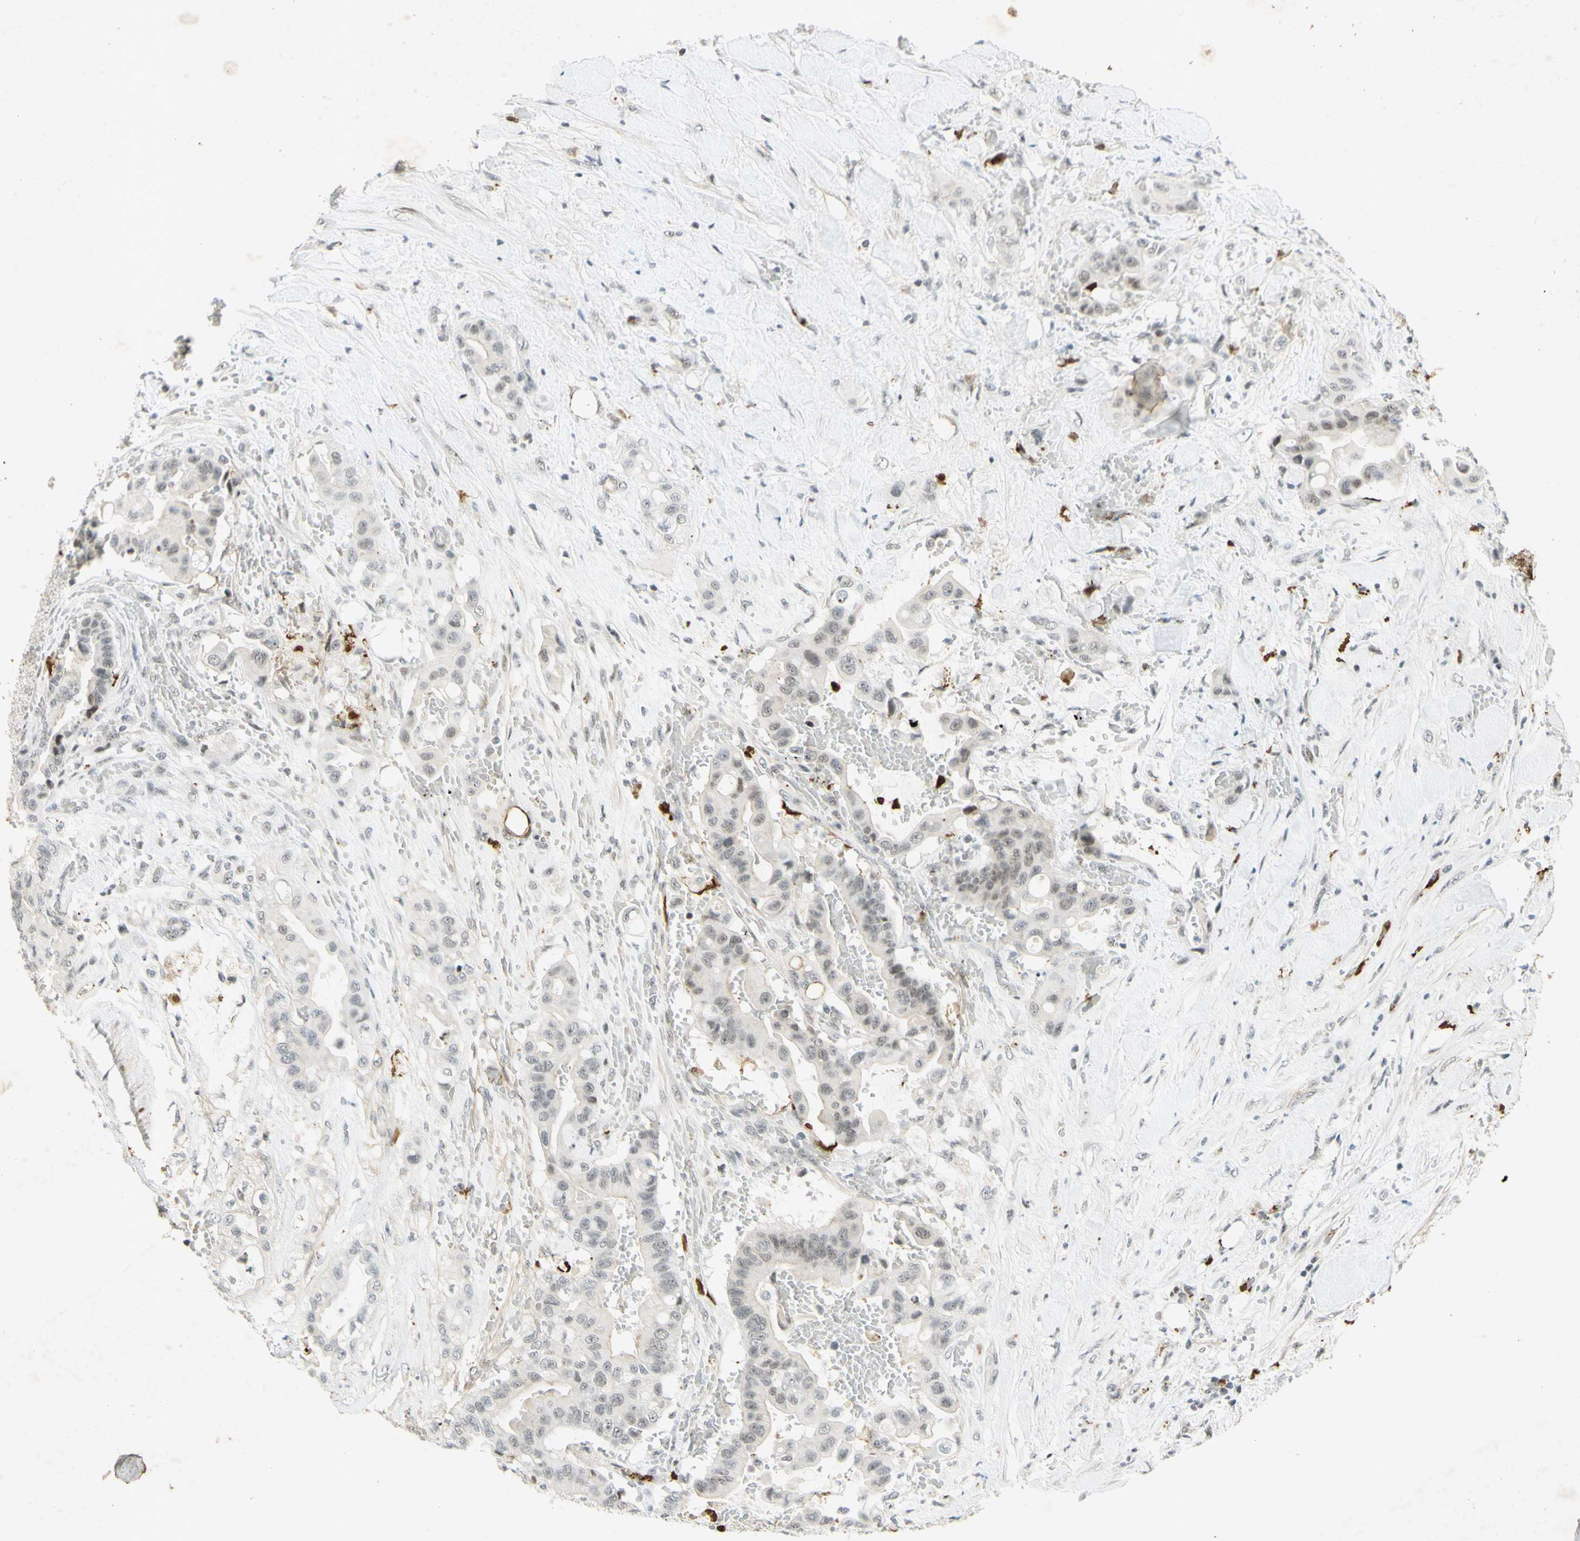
{"staining": {"intensity": "moderate", "quantity": ">75%", "location": "nuclear"}, "tissue": "liver cancer", "cell_type": "Tumor cells", "image_type": "cancer", "snomed": [{"axis": "morphology", "description": "Cholangiocarcinoma"}, {"axis": "topography", "description": "Liver"}], "caption": "The histopathology image exhibits immunohistochemical staining of liver cholangiocarcinoma. There is moderate nuclear expression is seen in about >75% of tumor cells.", "gene": "IRF1", "patient": {"sex": "female", "age": 61}}